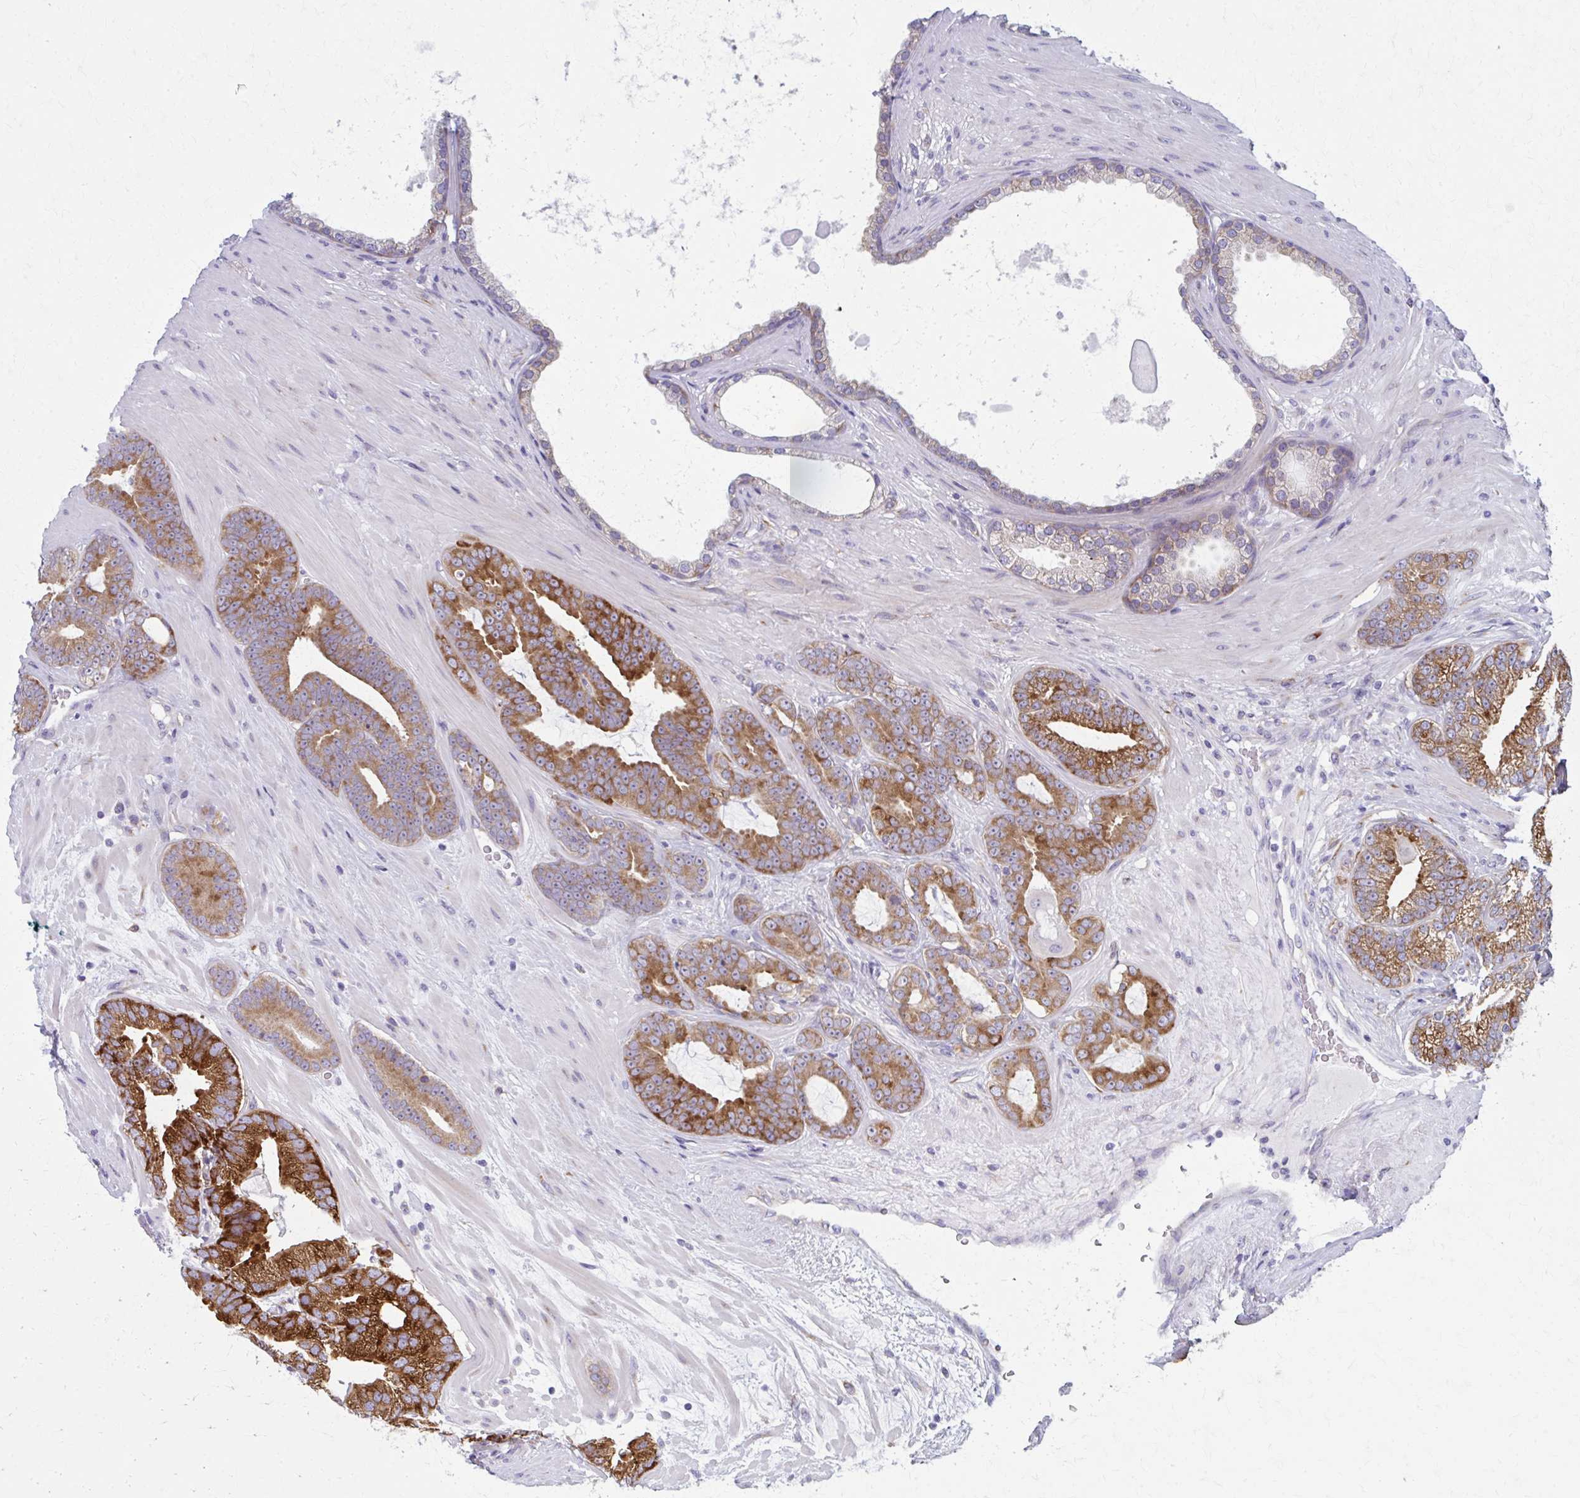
{"staining": {"intensity": "strong", "quantity": ">75%", "location": "cytoplasmic/membranous"}, "tissue": "prostate cancer", "cell_type": "Tumor cells", "image_type": "cancer", "snomed": [{"axis": "morphology", "description": "Adenocarcinoma, Low grade"}, {"axis": "topography", "description": "Prostate"}], "caption": "Strong cytoplasmic/membranous expression for a protein is appreciated in about >75% of tumor cells of prostate cancer (low-grade adenocarcinoma) using immunohistochemistry (IHC).", "gene": "SPATS2L", "patient": {"sex": "male", "age": 61}}